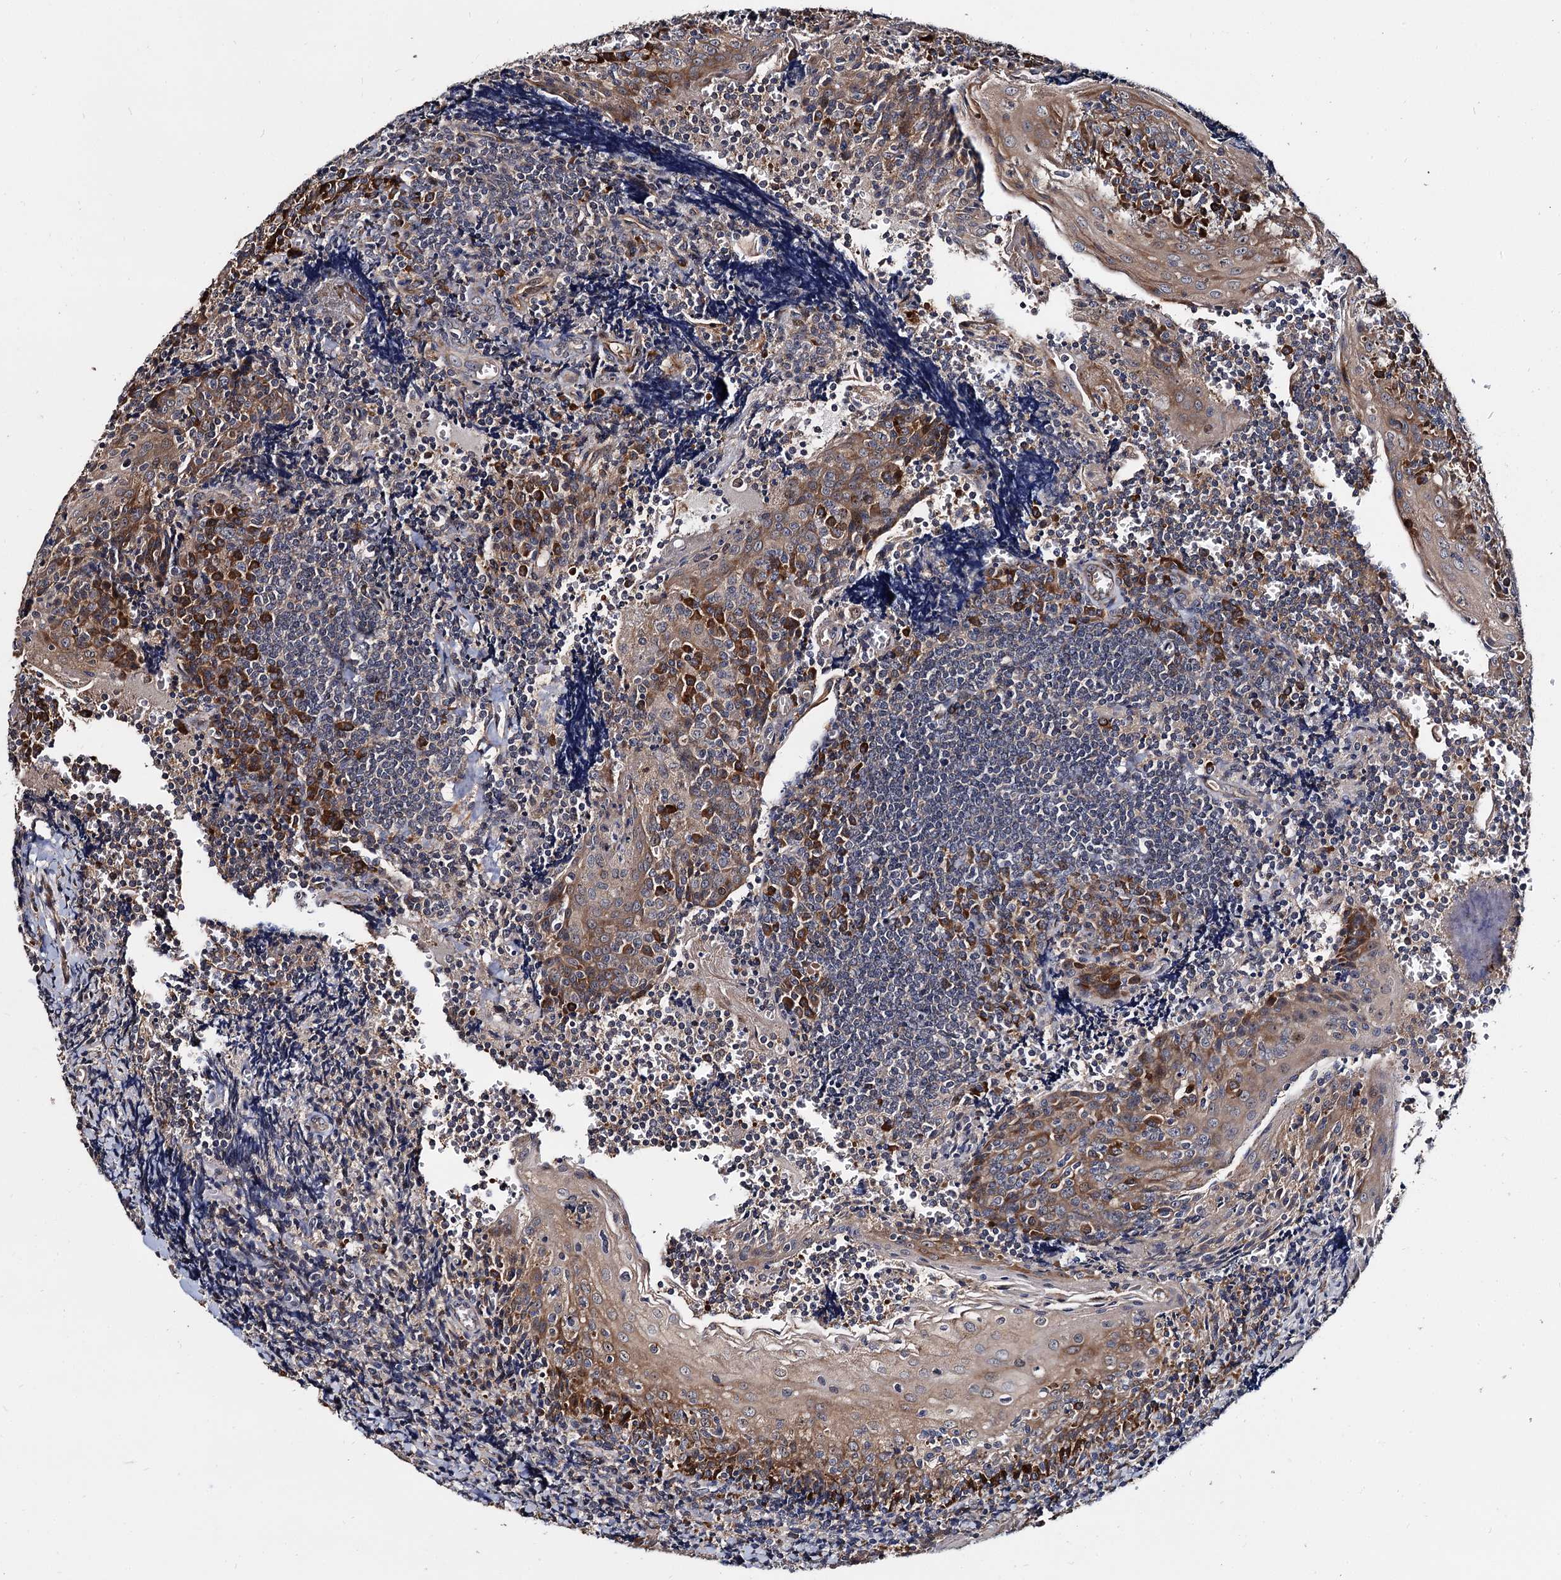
{"staining": {"intensity": "moderate", "quantity": "<25%", "location": "cytoplasmic/membranous"}, "tissue": "tonsil", "cell_type": "Germinal center cells", "image_type": "normal", "snomed": [{"axis": "morphology", "description": "Normal tissue, NOS"}, {"axis": "topography", "description": "Tonsil"}], "caption": "Immunohistochemical staining of normal tonsil reveals moderate cytoplasmic/membranous protein expression in approximately <25% of germinal center cells.", "gene": "WWC3", "patient": {"sex": "male", "age": 27}}